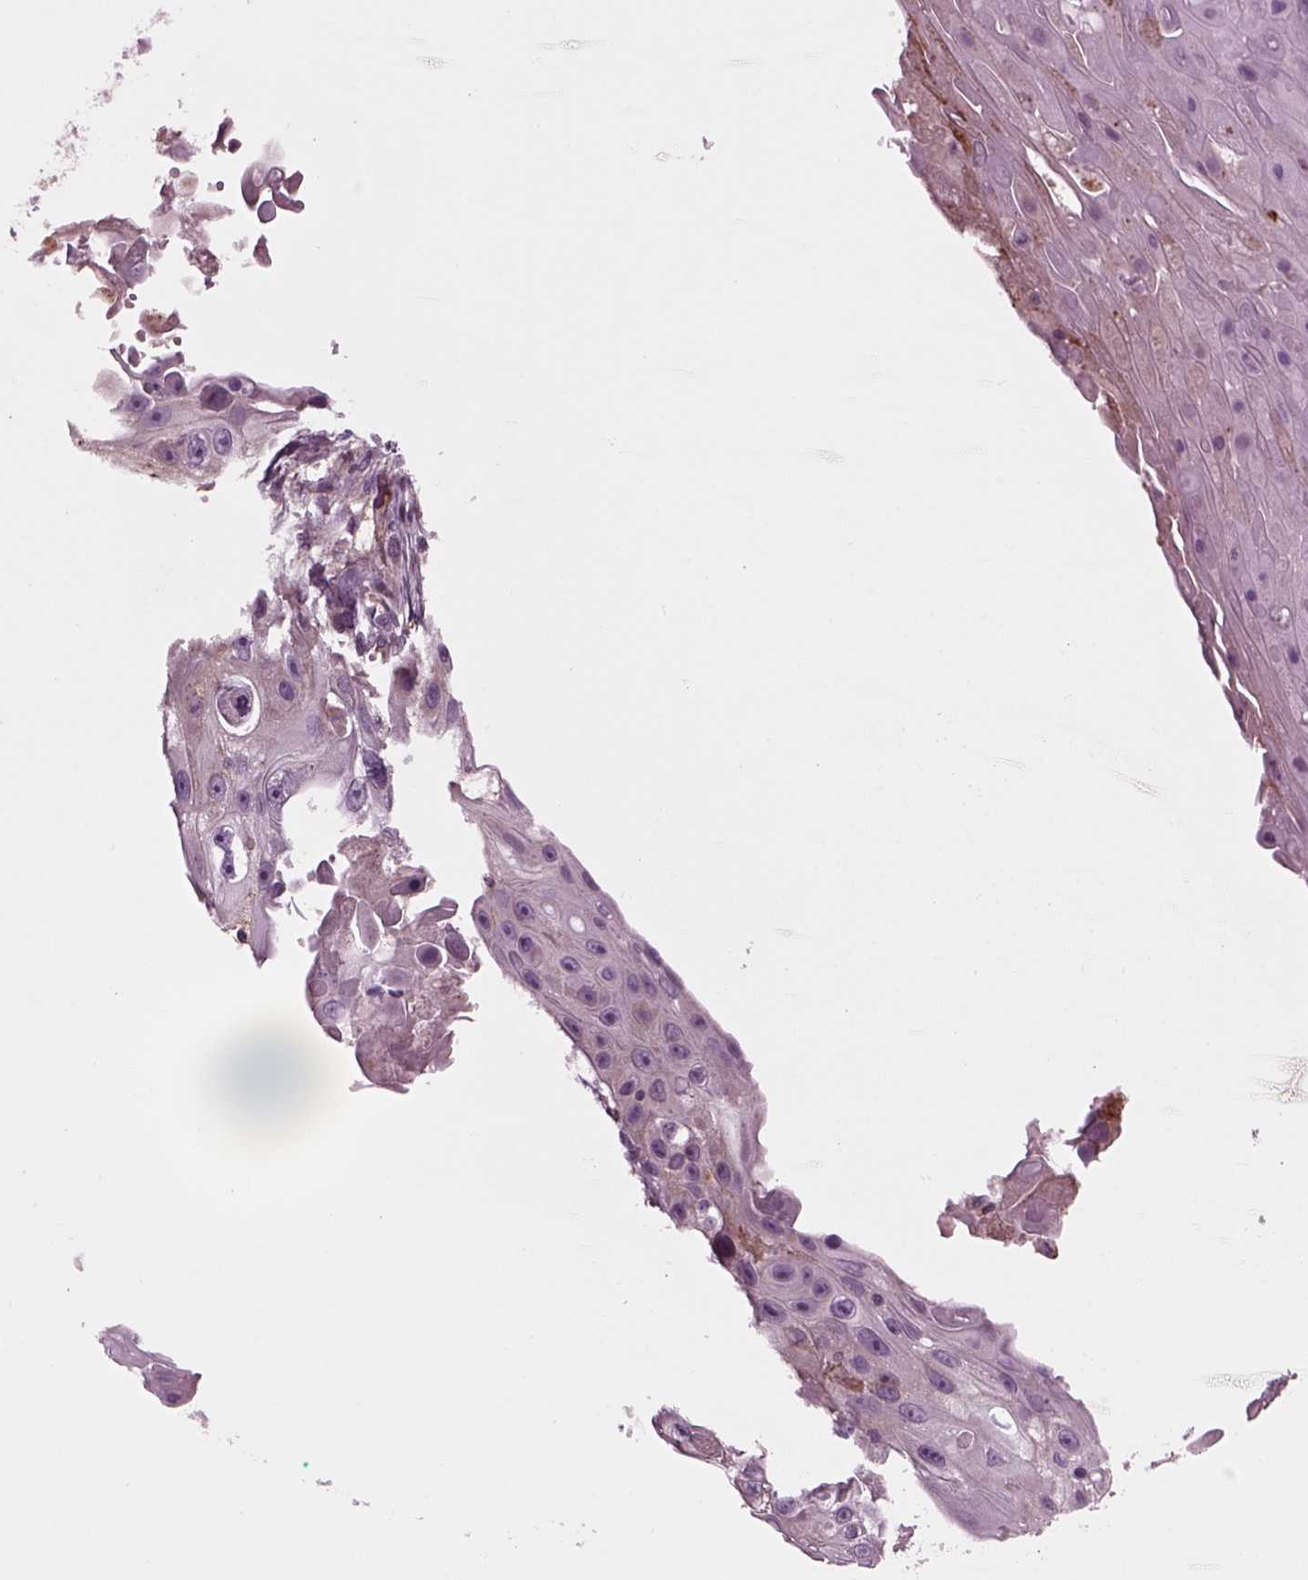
{"staining": {"intensity": "weak", "quantity": "25%-75%", "location": "cytoplasmic/membranous"}, "tissue": "skin cancer", "cell_type": "Tumor cells", "image_type": "cancer", "snomed": [{"axis": "morphology", "description": "Squamous cell carcinoma, NOS"}, {"axis": "topography", "description": "Skin"}], "caption": "A brown stain highlights weak cytoplasmic/membranous positivity of a protein in skin squamous cell carcinoma tumor cells.", "gene": "SLC2A3", "patient": {"sex": "male", "age": 82}}